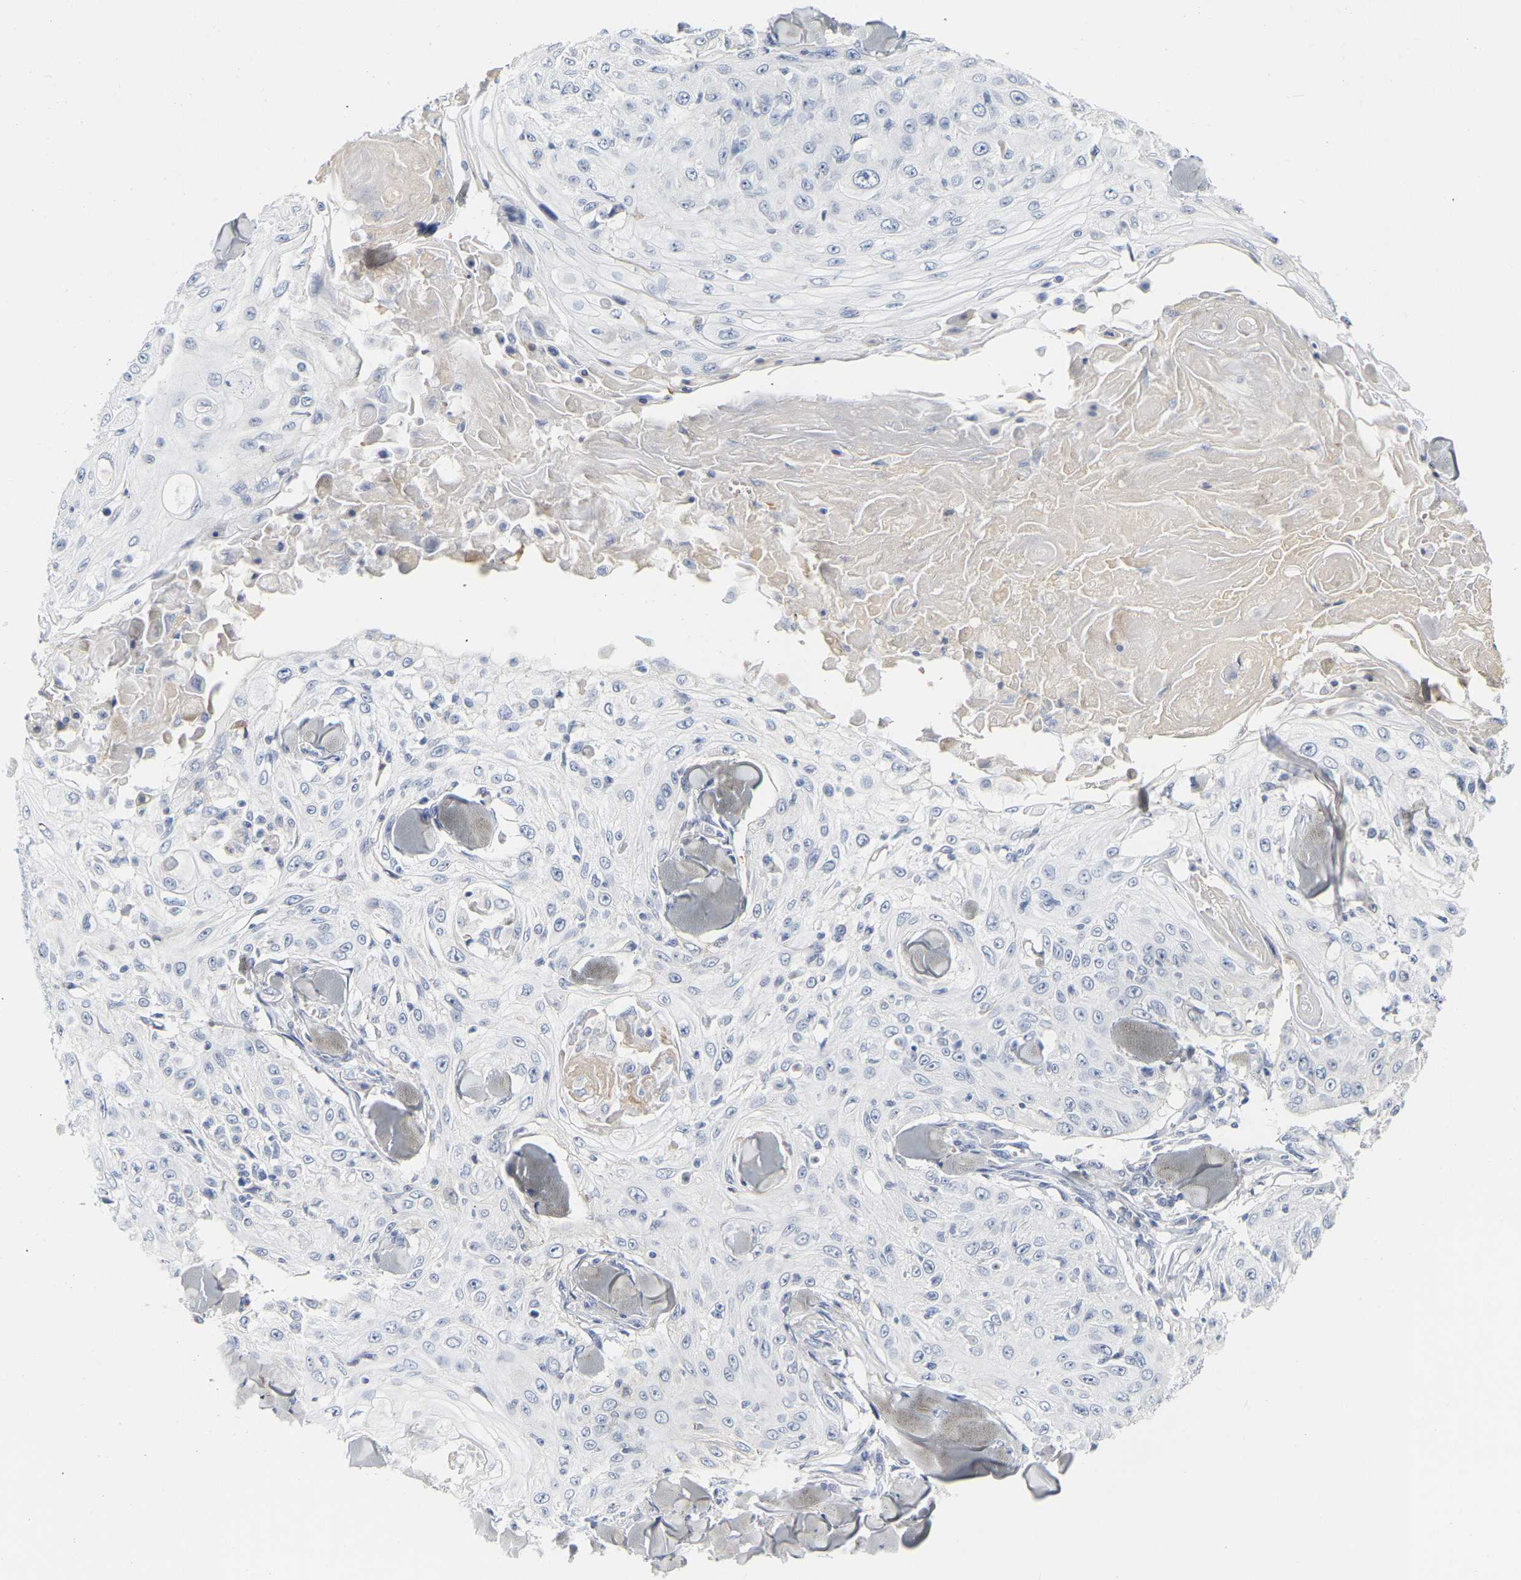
{"staining": {"intensity": "negative", "quantity": "none", "location": "none"}, "tissue": "skin cancer", "cell_type": "Tumor cells", "image_type": "cancer", "snomed": [{"axis": "morphology", "description": "Squamous cell carcinoma, NOS"}, {"axis": "topography", "description": "Skin"}], "caption": "DAB (3,3'-diaminobenzidine) immunohistochemical staining of human skin cancer displays no significant positivity in tumor cells.", "gene": "GNAS", "patient": {"sex": "male", "age": 86}}